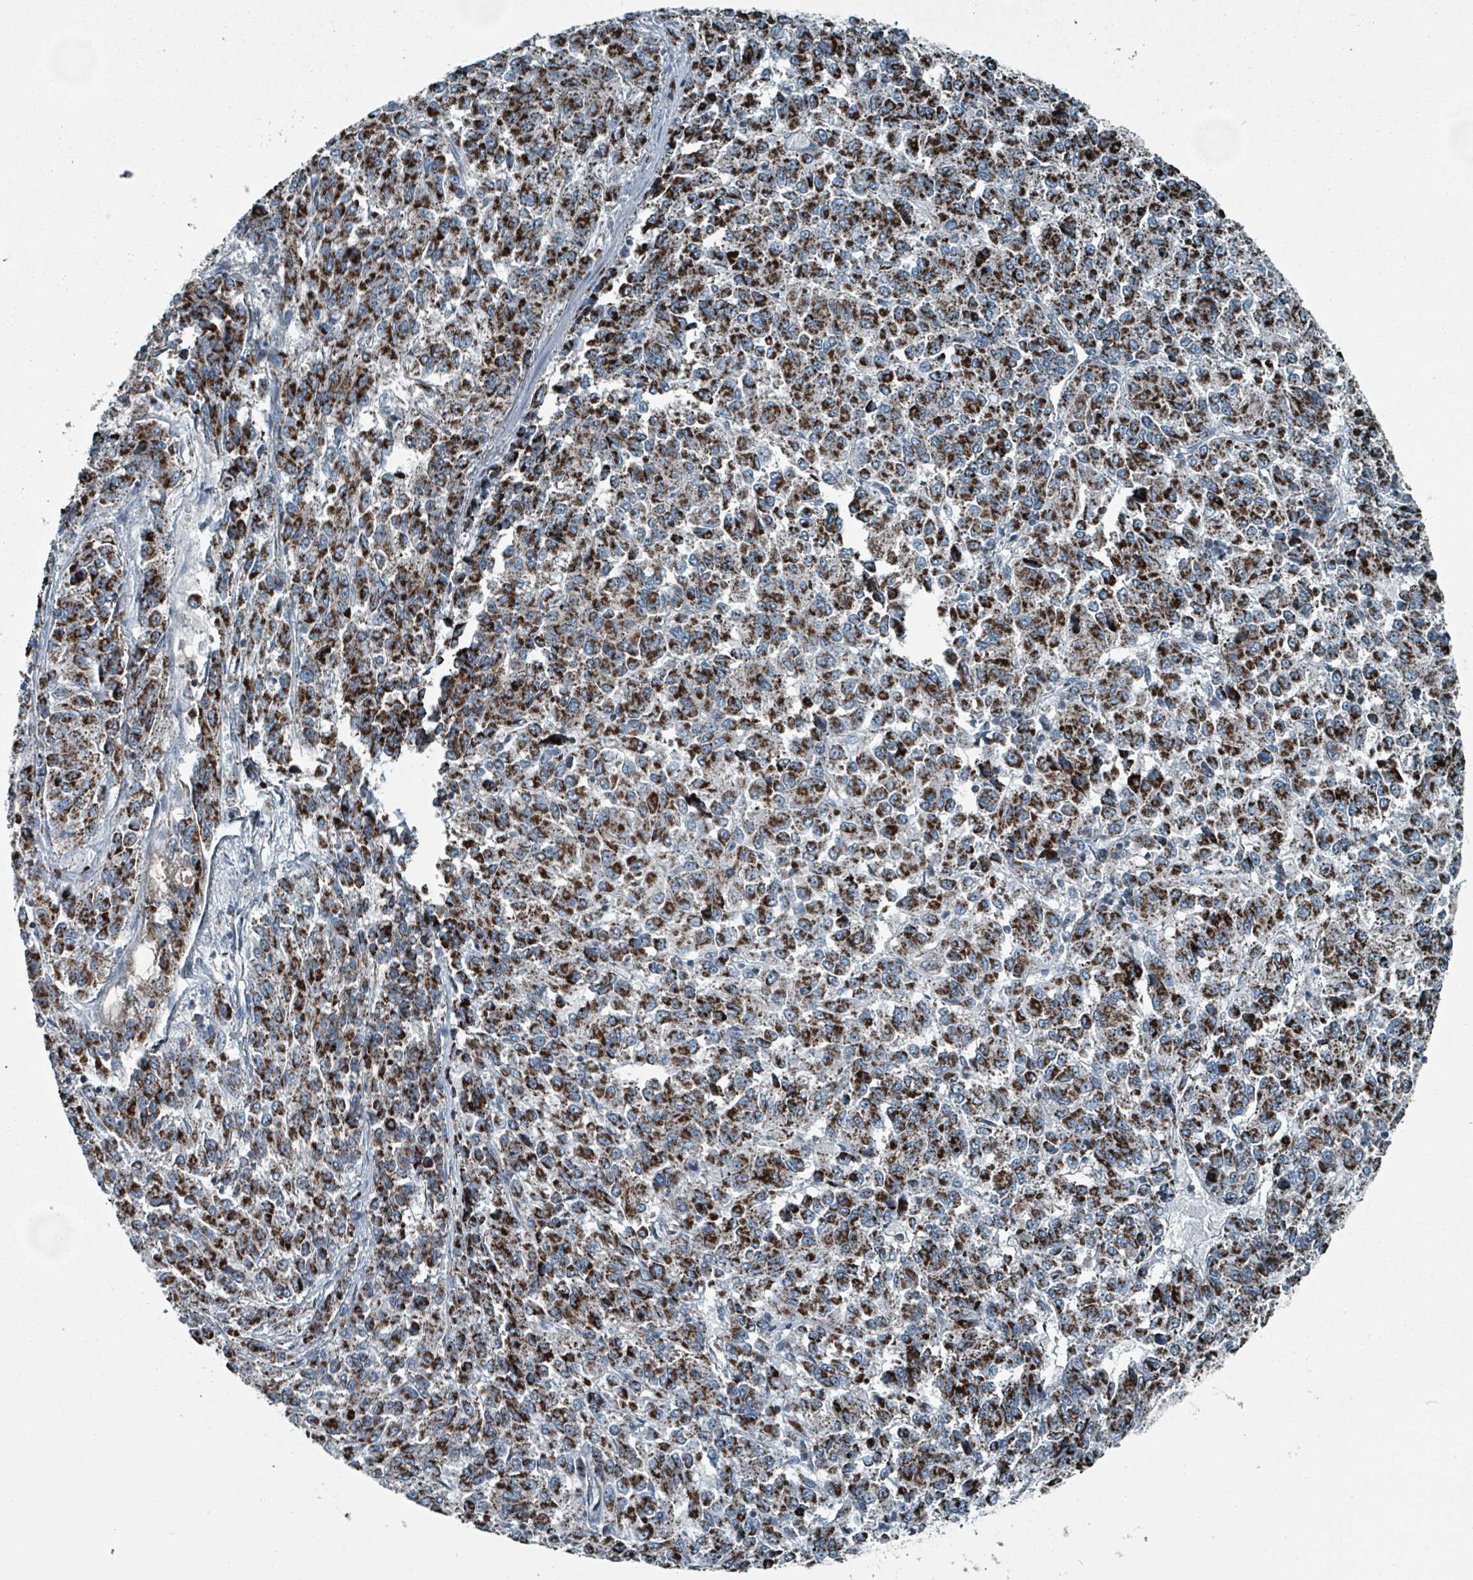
{"staining": {"intensity": "strong", "quantity": ">75%", "location": "cytoplasmic/membranous"}, "tissue": "melanoma", "cell_type": "Tumor cells", "image_type": "cancer", "snomed": [{"axis": "morphology", "description": "Malignant melanoma, Metastatic site"}, {"axis": "topography", "description": "Lung"}], "caption": "There is high levels of strong cytoplasmic/membranous positivity in tumor cells of malignant melanoma (metastatic site), as demonstrated by immunohistochemical staining (brown color).", "gene": "ABHD18", "patient": {"sex": "male", "age": 64}}